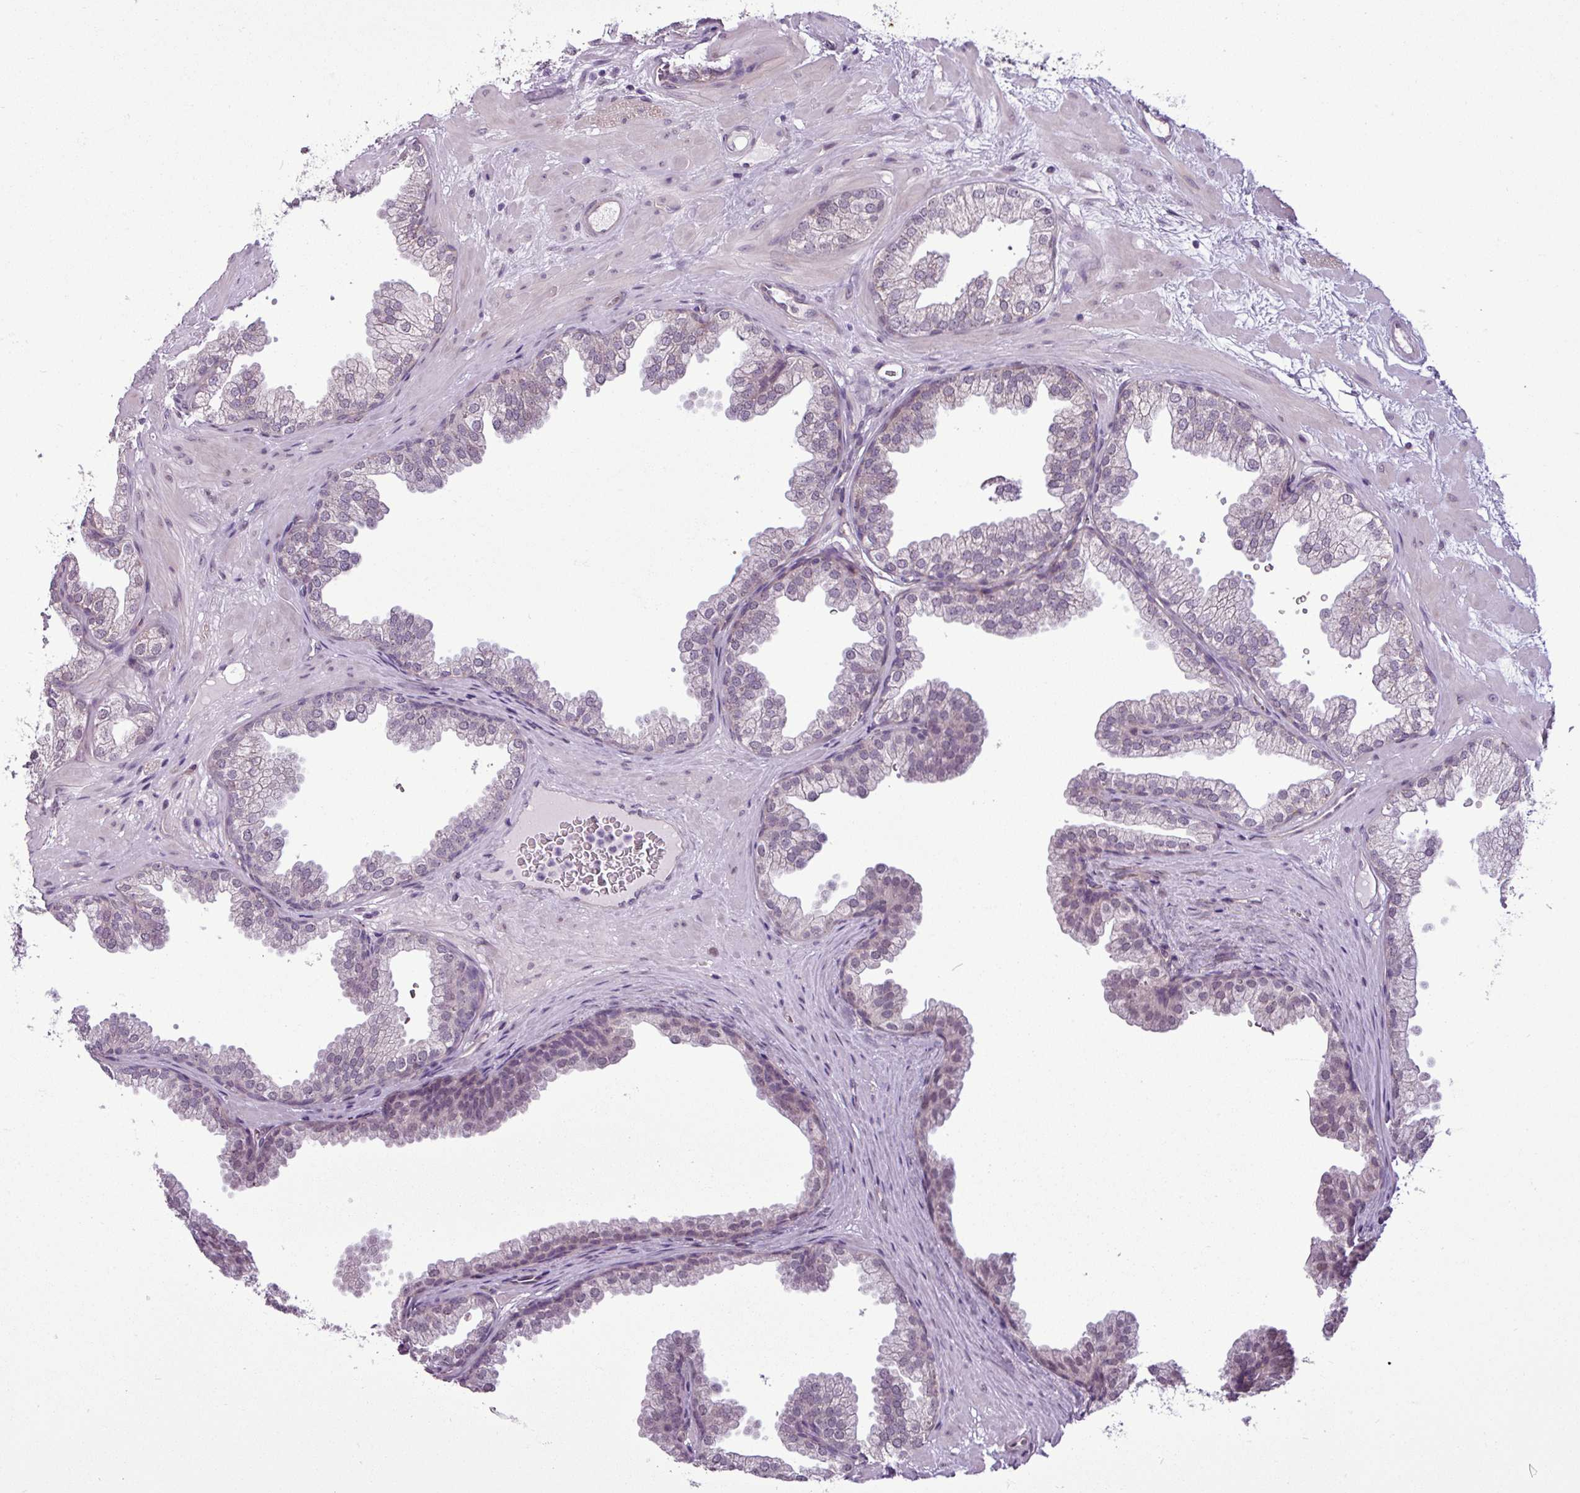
{"staining": {"intensity": "moderate", "quantity": "25%-75%", "location": "cytoplasmic/membranous"}, "tissue": "prostate", "cell_type": "Glandular cells", "image_type": "normal", "snomed": [{"axis": "morphology", "description": "Normal tissue, NOS"}, {"axis": "topography", "description": "Prostate"}], "caption": "Benign prostate exhibits moderate cytoplasmic/membranous staining in approximately 25%-75% of glandular cells, visualized by immunohistochemistry.", "gene": "GPT2", "patient": {"sex": "male", "age": 37}}